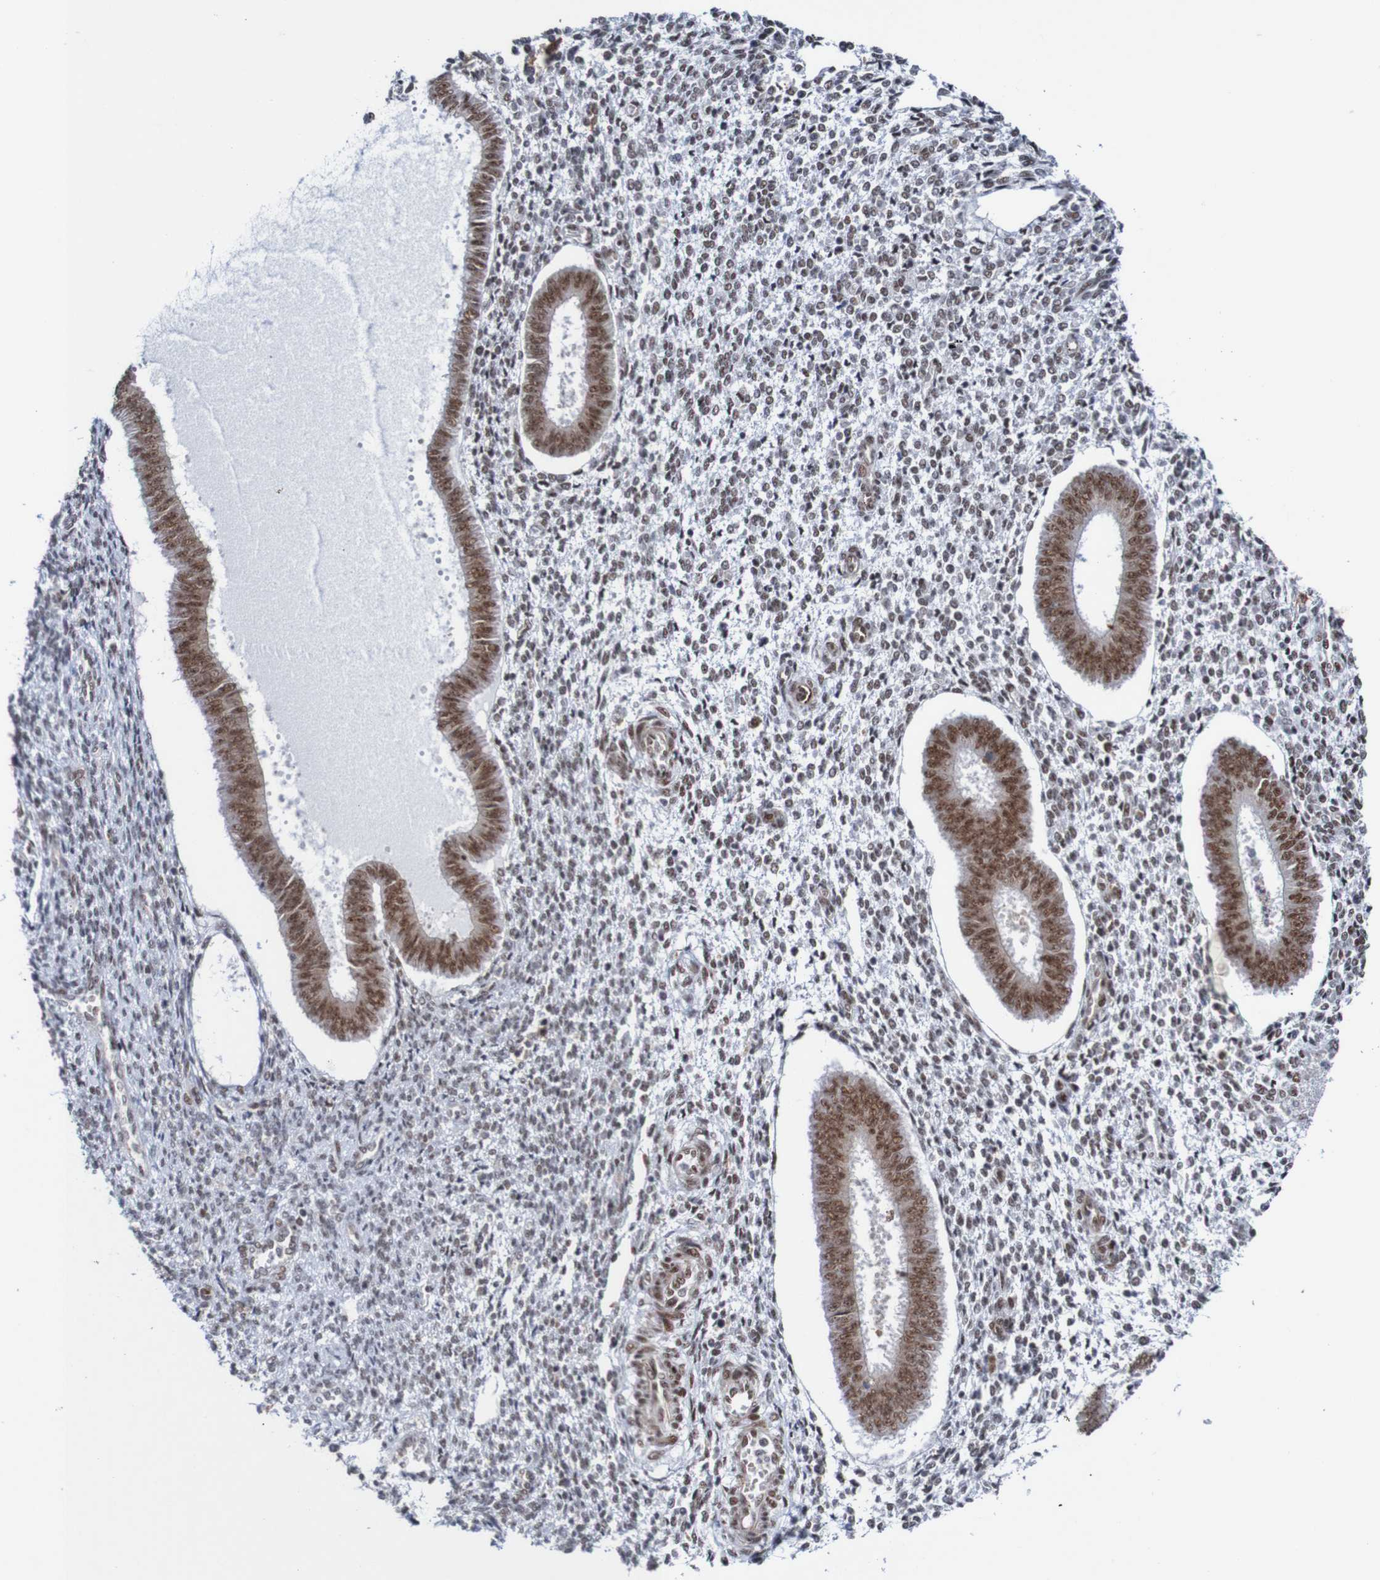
{"staining": {"intensity": "moderate", "quantity": "25%-75%", "location": "nuclear"}, "tissue": "endometrium", "cell_type": "Cells in endometrial stroma", "image_type": "normal", "snomed": [{"axis": "morphology", "description": "Normal tissue, NOS"}, {"axis": "topography", "description": "Endometrium"}], "caption": "Immunohistochemical staining of unremarkable endometrium demonstrates moderate nuclear protein staining in approximately 25%-75% of cells in endometrial stroma.", "gene": "CDC5L", "patient": {"sex": "female", "age": 35}}